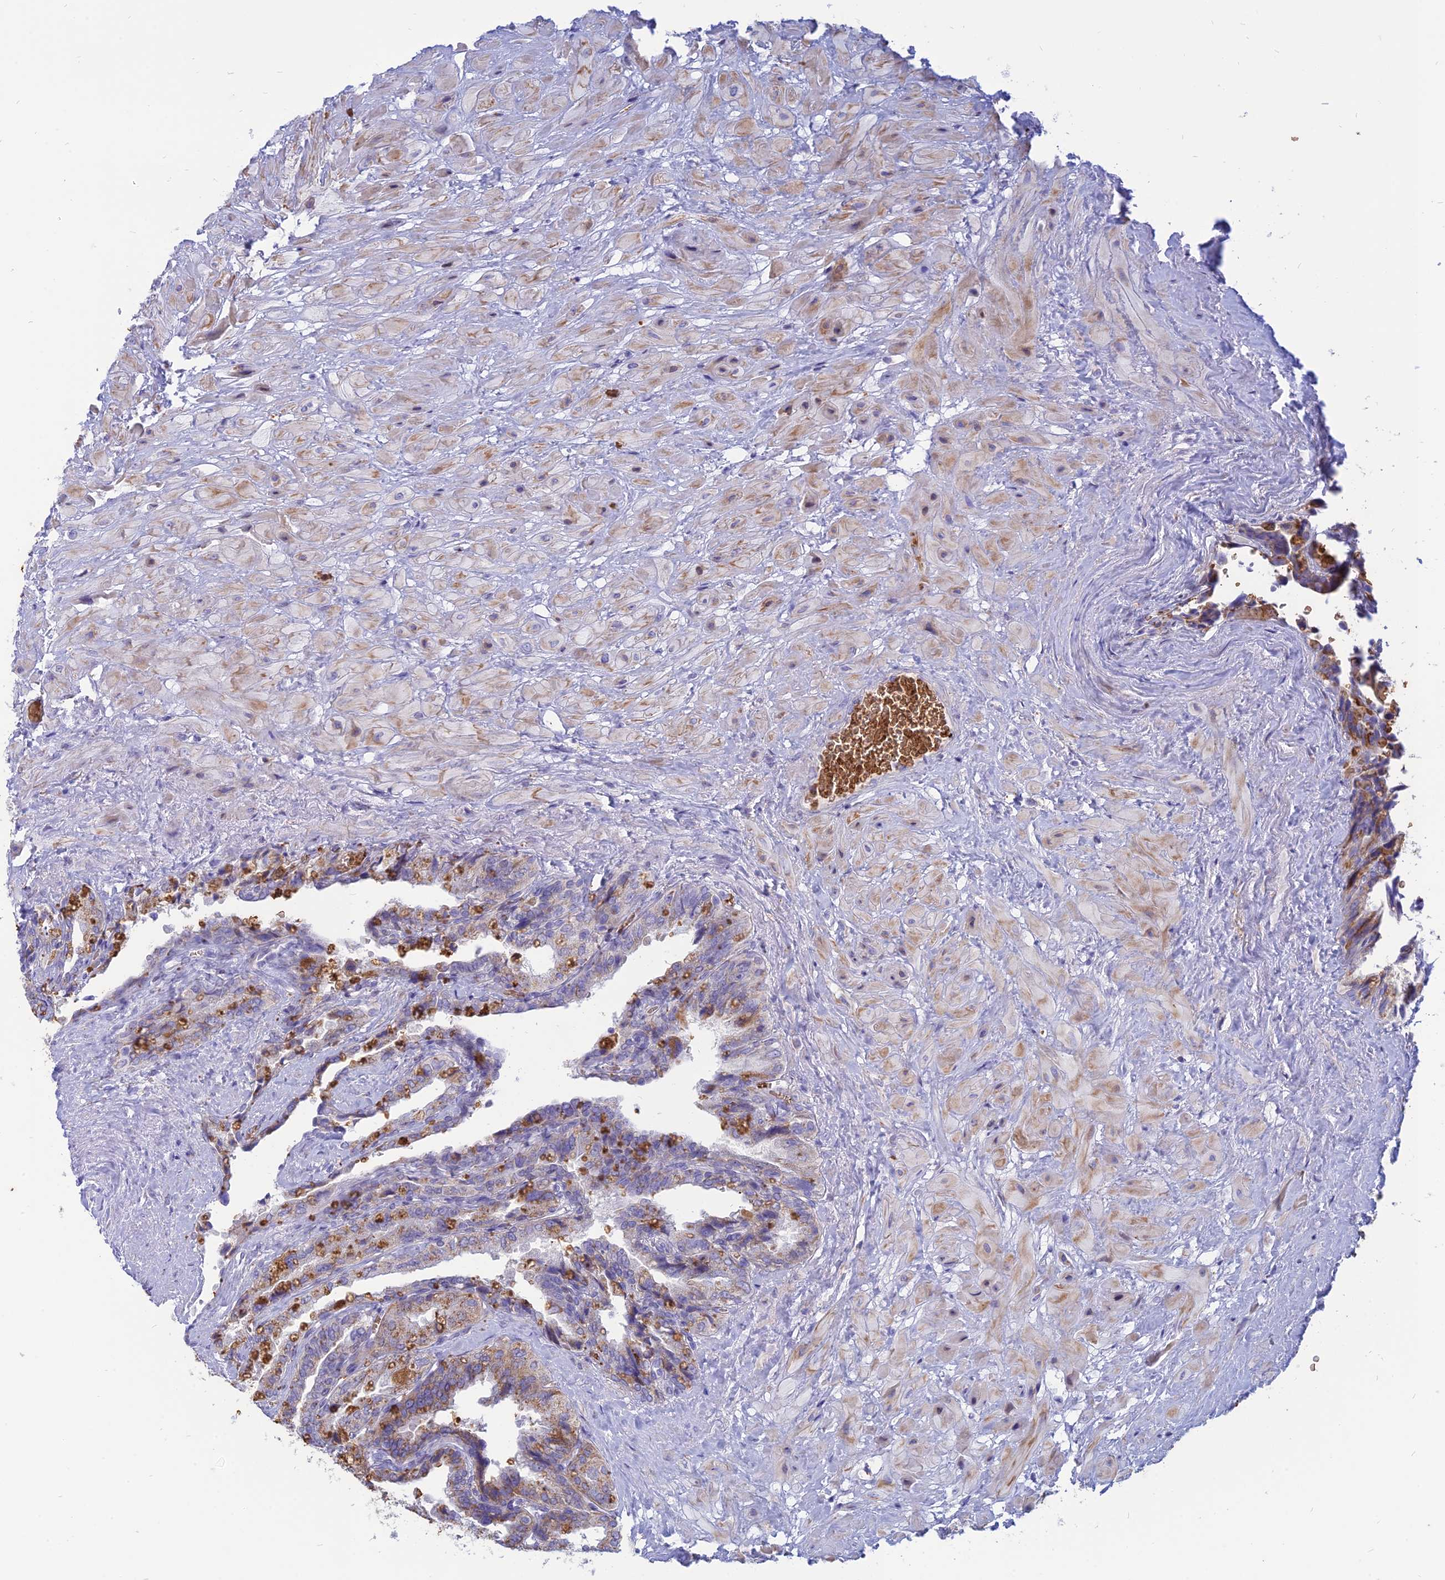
{"staining": {"intensity": "strong", "quantity": "25%-75%", "location": "cytoplasmic/membranous"}, "tissue": "seminal vesicle", "cell_type": "Glandular cells", "image_type": "normal", "snomed": [{"axis": "morphology", "description": "Normal tissue, NOS"}, {"axis": "topography", "description": "Seminal veicle"}, {"axis": "topography", "description": "Peripheral nerve tissue"}], "caption": "Brown immunohistochemical staining in normal seminal vesicle displays strong cytoplasmic/membranous expression in about 25%-75% of glandular cells. (Brightfield microscopy of DAB IHC at high magnification).", "gene": "HHAT", "patient": {"sex": "male", "age": 60}}